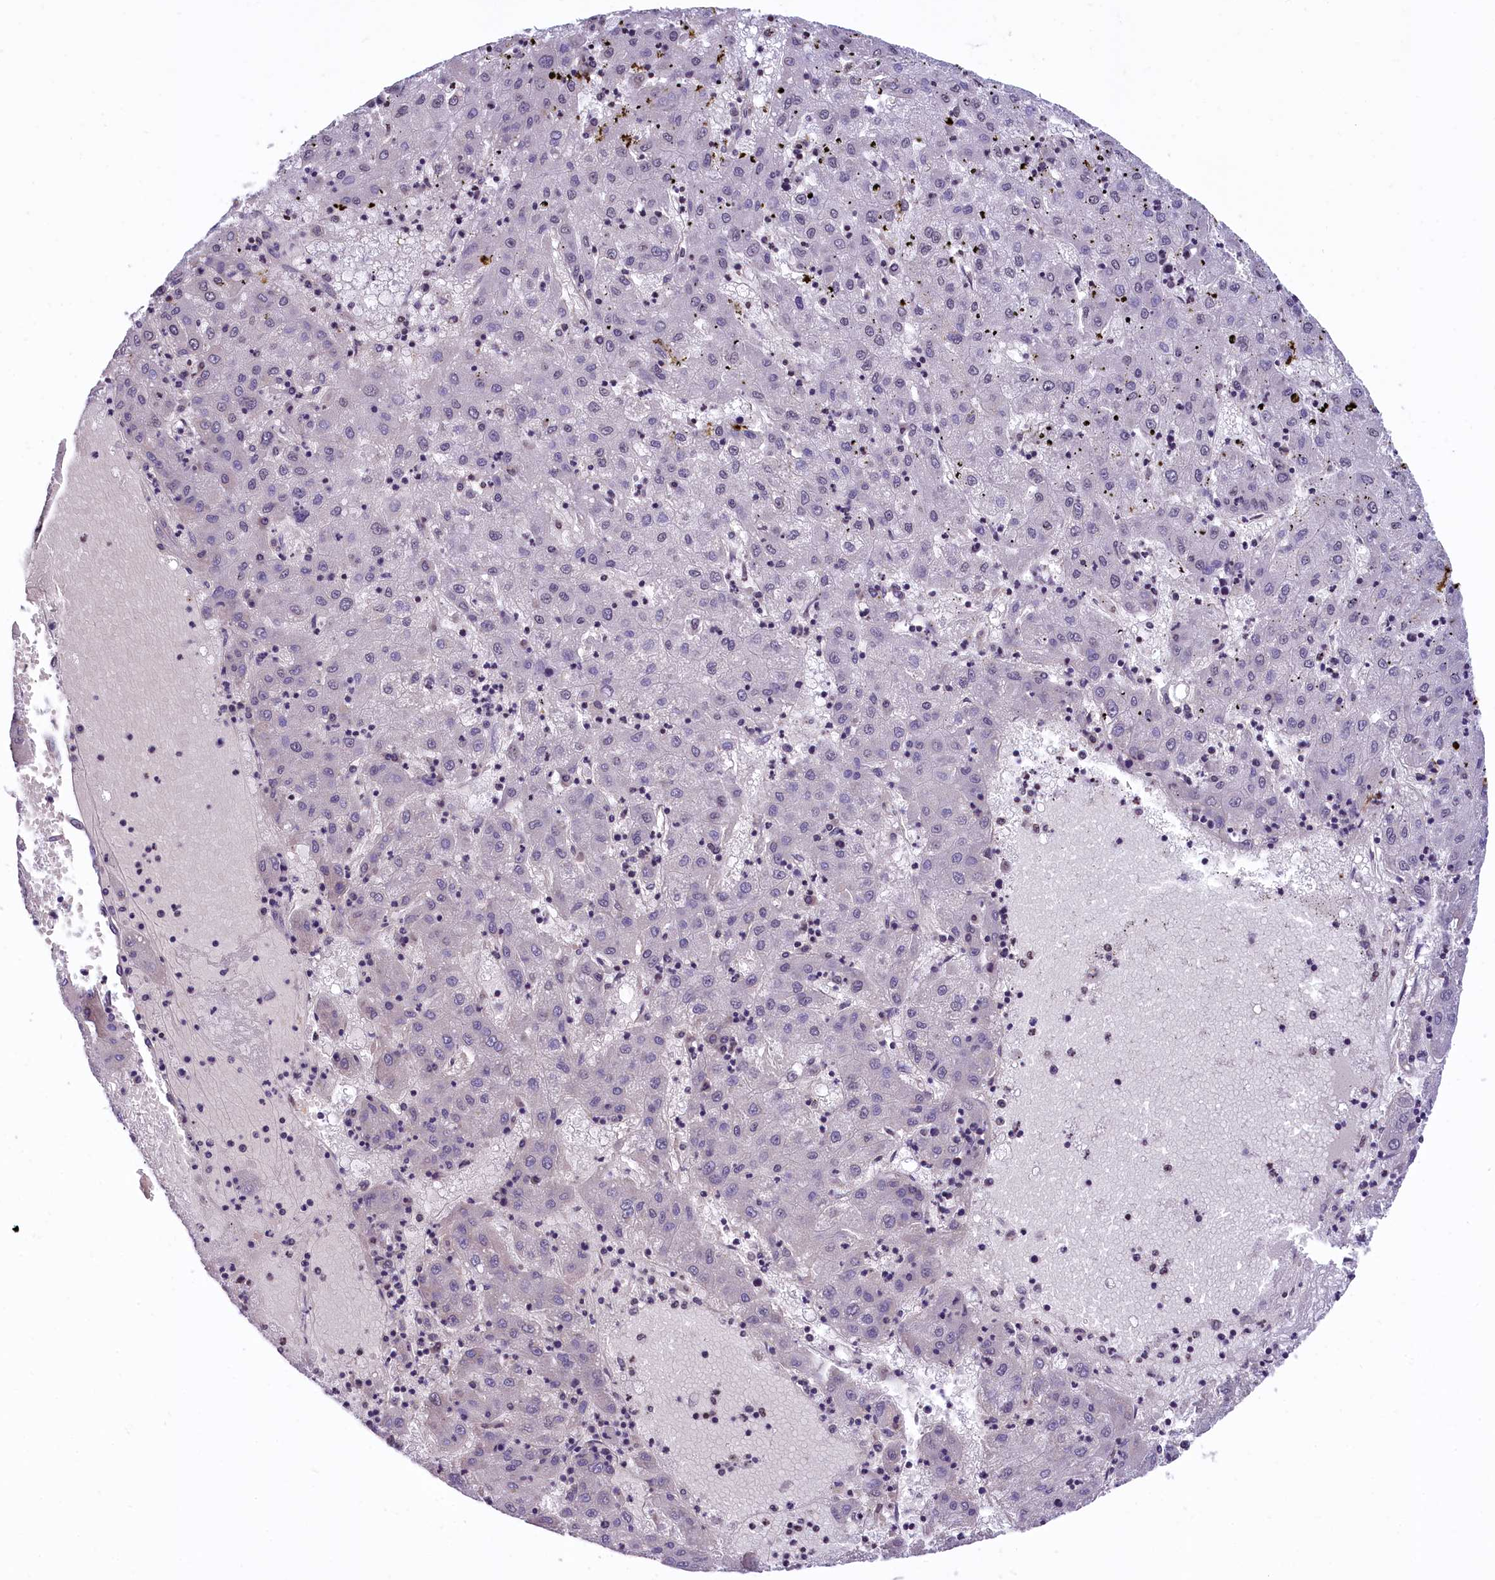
{"staining": {"intensity": "negative", "quantity": "none", "location": "none"}, "tissue": "liver cancer", "cell_type": "Tumor cells", "image_type": "cancer", "snomed": [{"axis": "morphology", "description": "Carcinoma, Hepatocellular, NOS"}, {"axis": "topography", "description": "Liver"}], "caption": "A high-resolution photomicrograph shows IHC staining of liver cancer, which demonstrates no significant expression in tumor cells.", "gene": "ZNF2", "patient": {"sex": "male", "age": 72}}